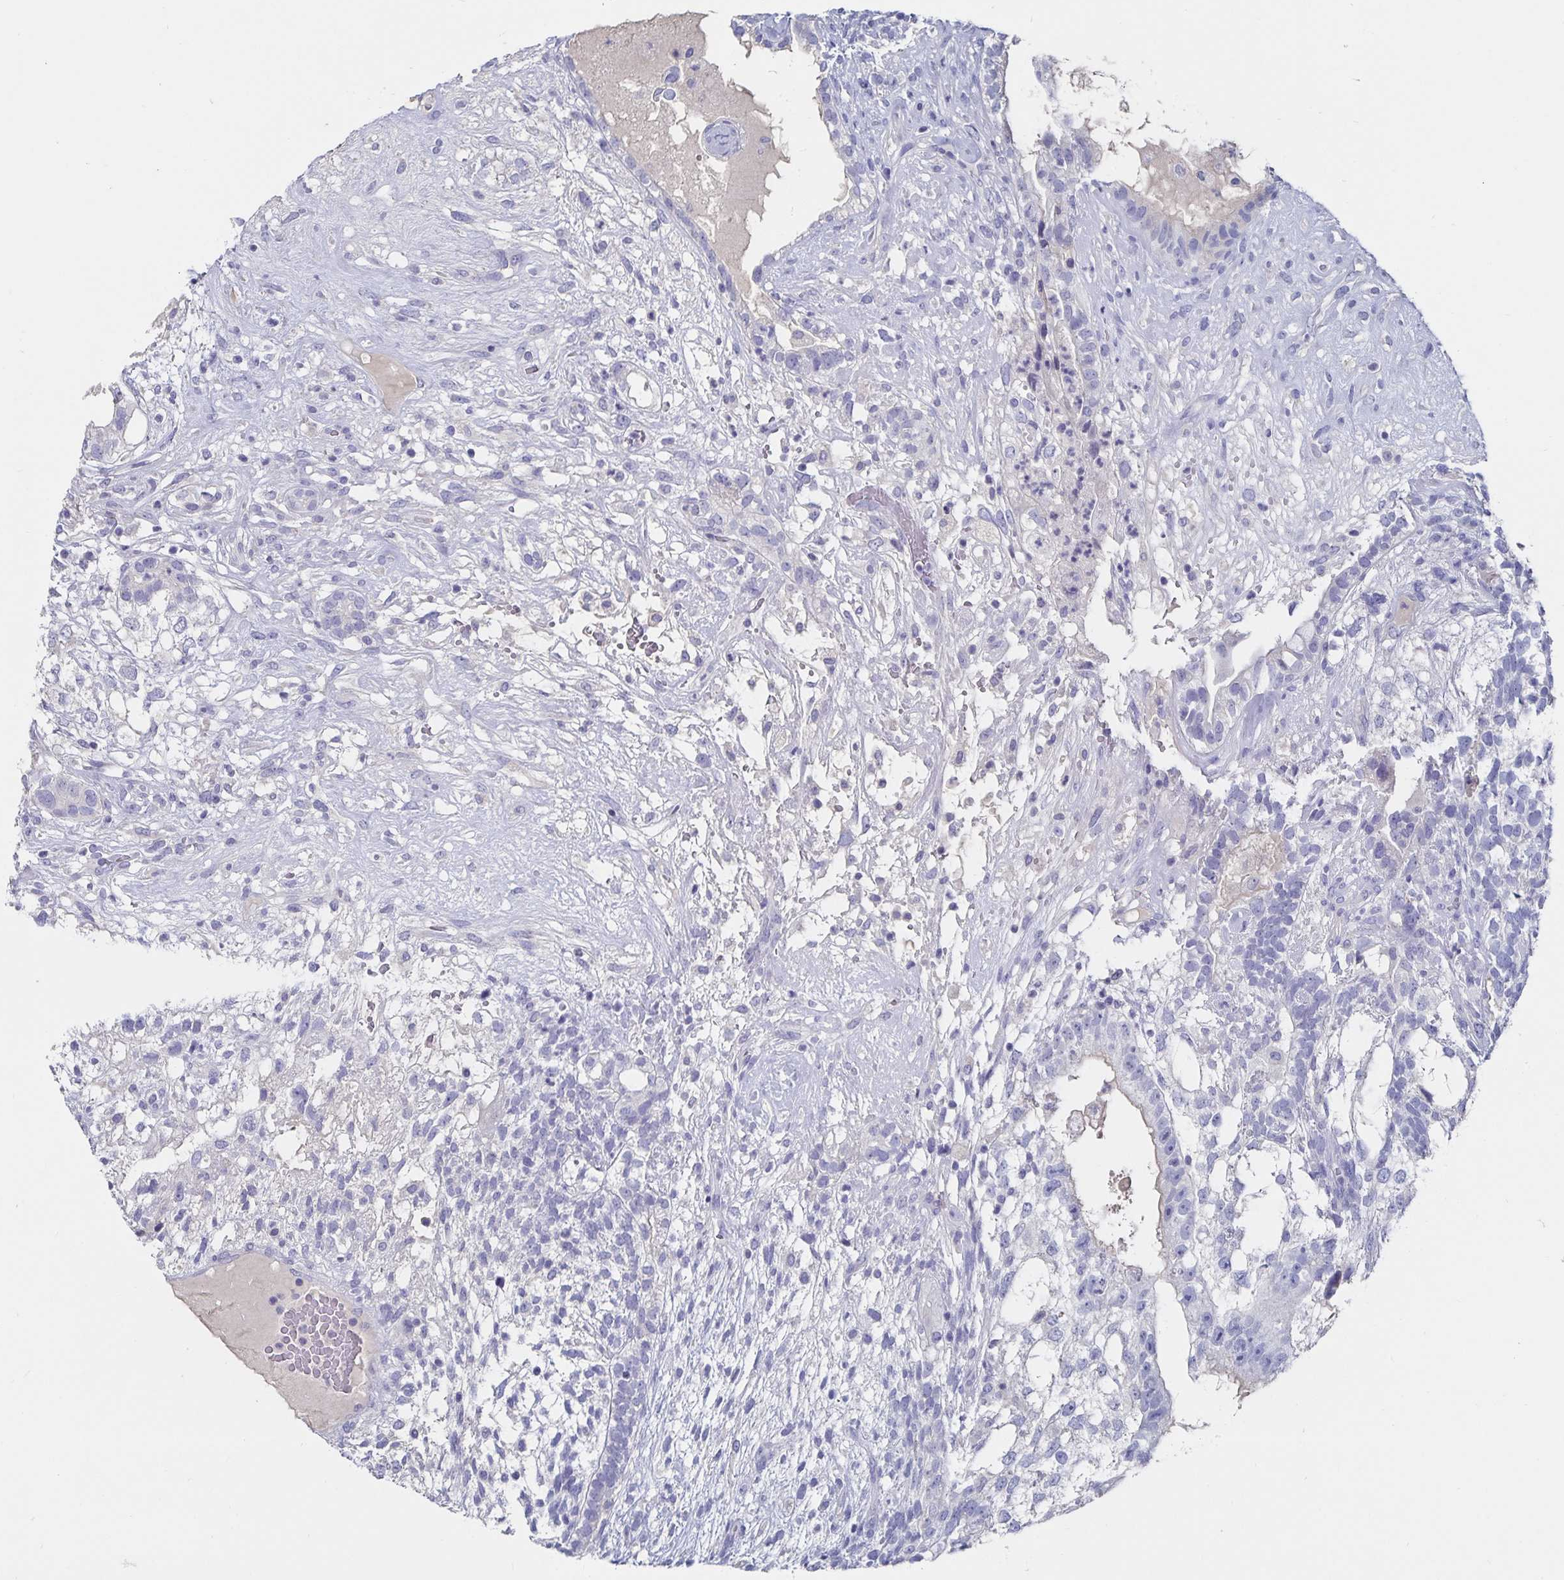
{"staining": {"intensity": "negative", "quantity": "none", "location": "none"}, "tissue": "testis cancer", "cell_type": "Tumor cells", "image_type": "cancer", "snomed": [{"axis": "morphology", "description": "Seminoma, NOS"}, {"axis": "morphology", "description": "Carcinoma, Embryonal, NOS"}, {"axis": "topography", "description": "Testis"}], "caption": "Tumor cells show no significant protein staining in testis cancer (embryonal carcinoma).", "gene": "CFAP69", "patient": {"sex": "male", "age": 41}}